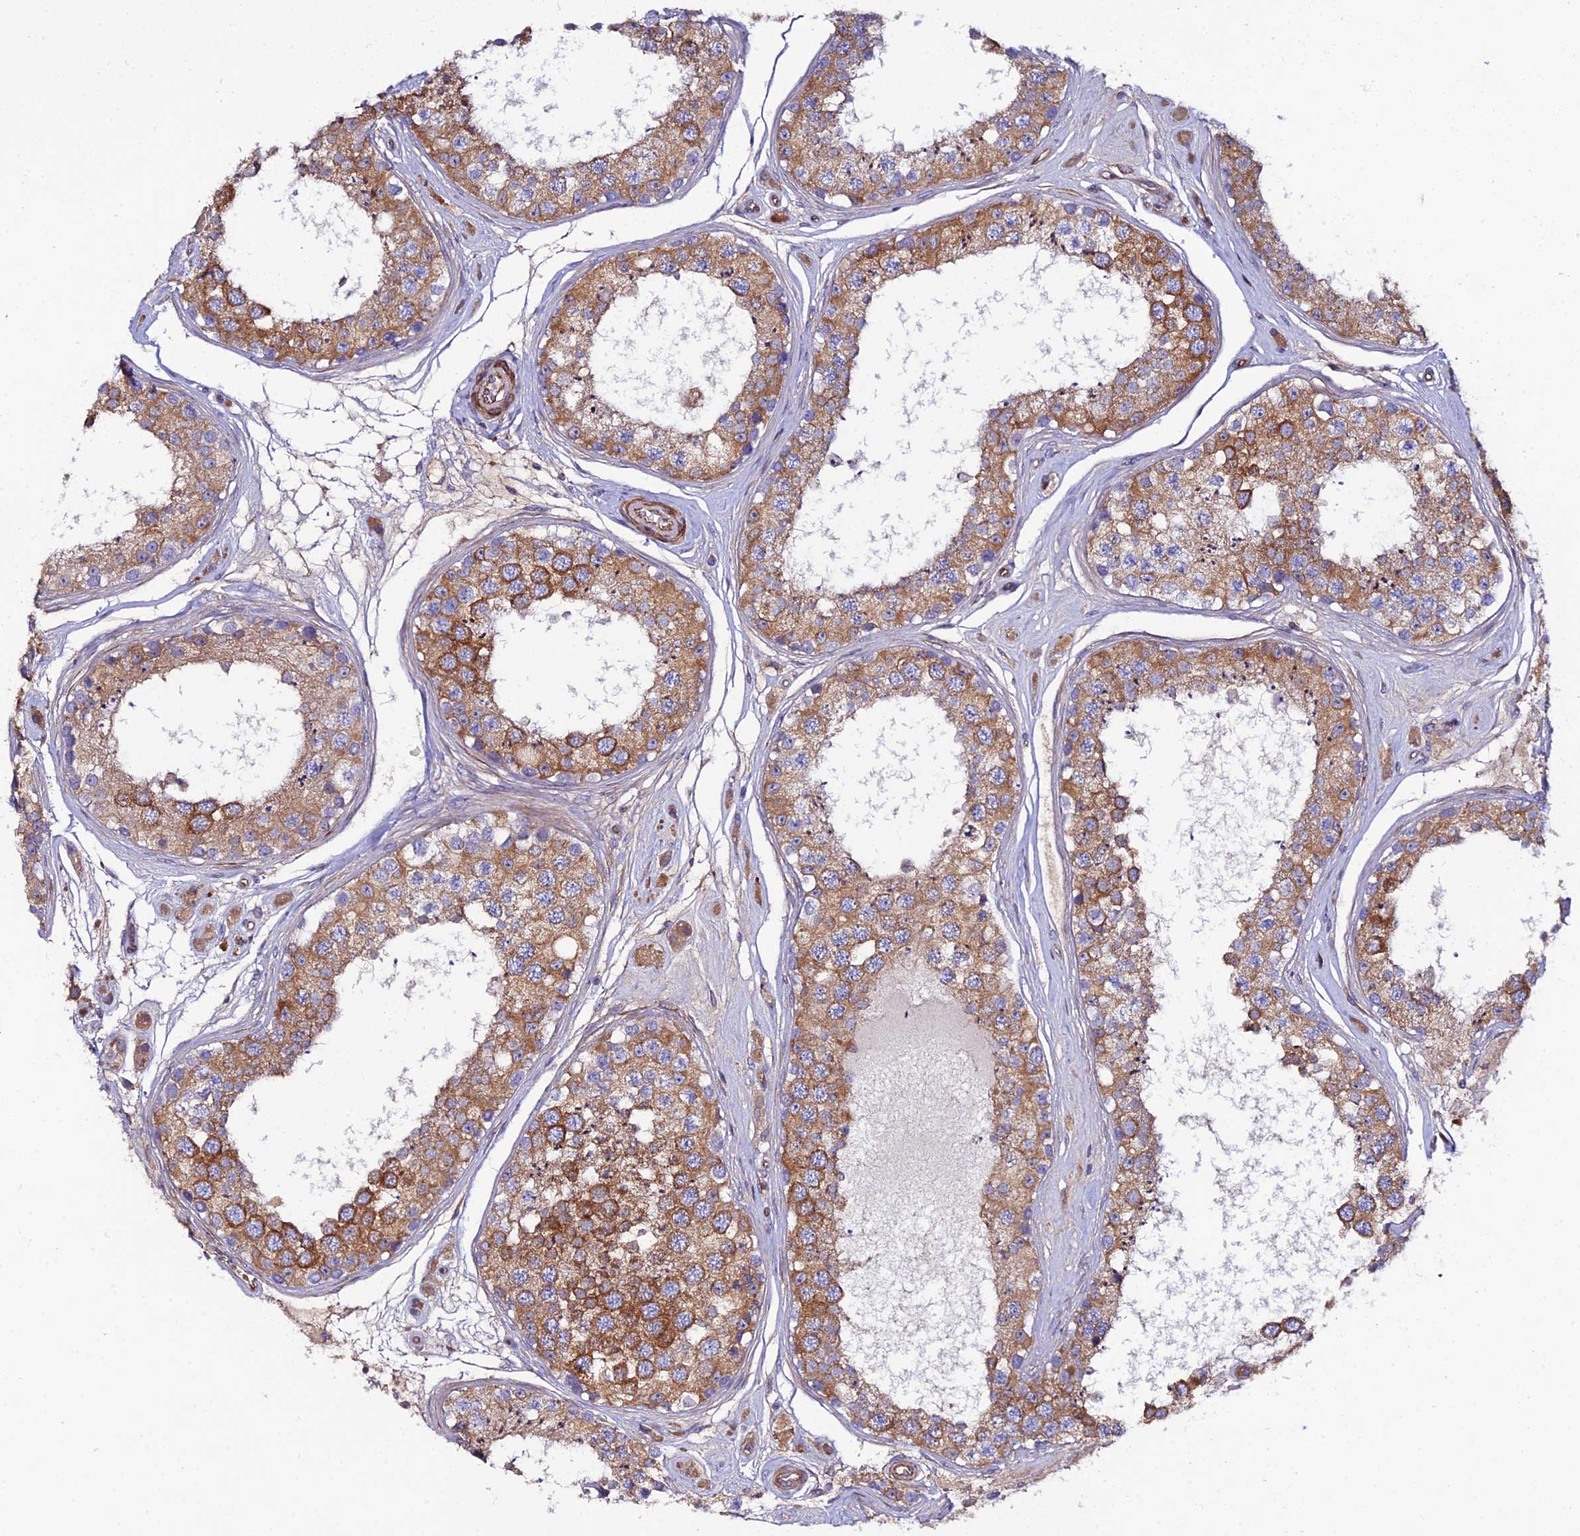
{"staining": {"intensity": "moderate", "quantity": ">75%", "location": "cytoplasmic/membranous"}, "tissue": "testis", "cell_type": "Cells in seminiferous ducts", "image_type": "normal", "snomed": [{"axis": "morphology", "description": "Normal tissue, NOS"}, {"axis": "topography", "description": "Testis"}], "caption": "This photomicrograph reveals unremarkable testis stained with IHC to label a protein in brown. The cytoplasmic/membranous of cells in seminiferous ducts show moderate positivity for the protein. Nuclei are counter-stained blue.", "gene": "ARL6IP1", "patient": {"sex": "male", "age": 25}}